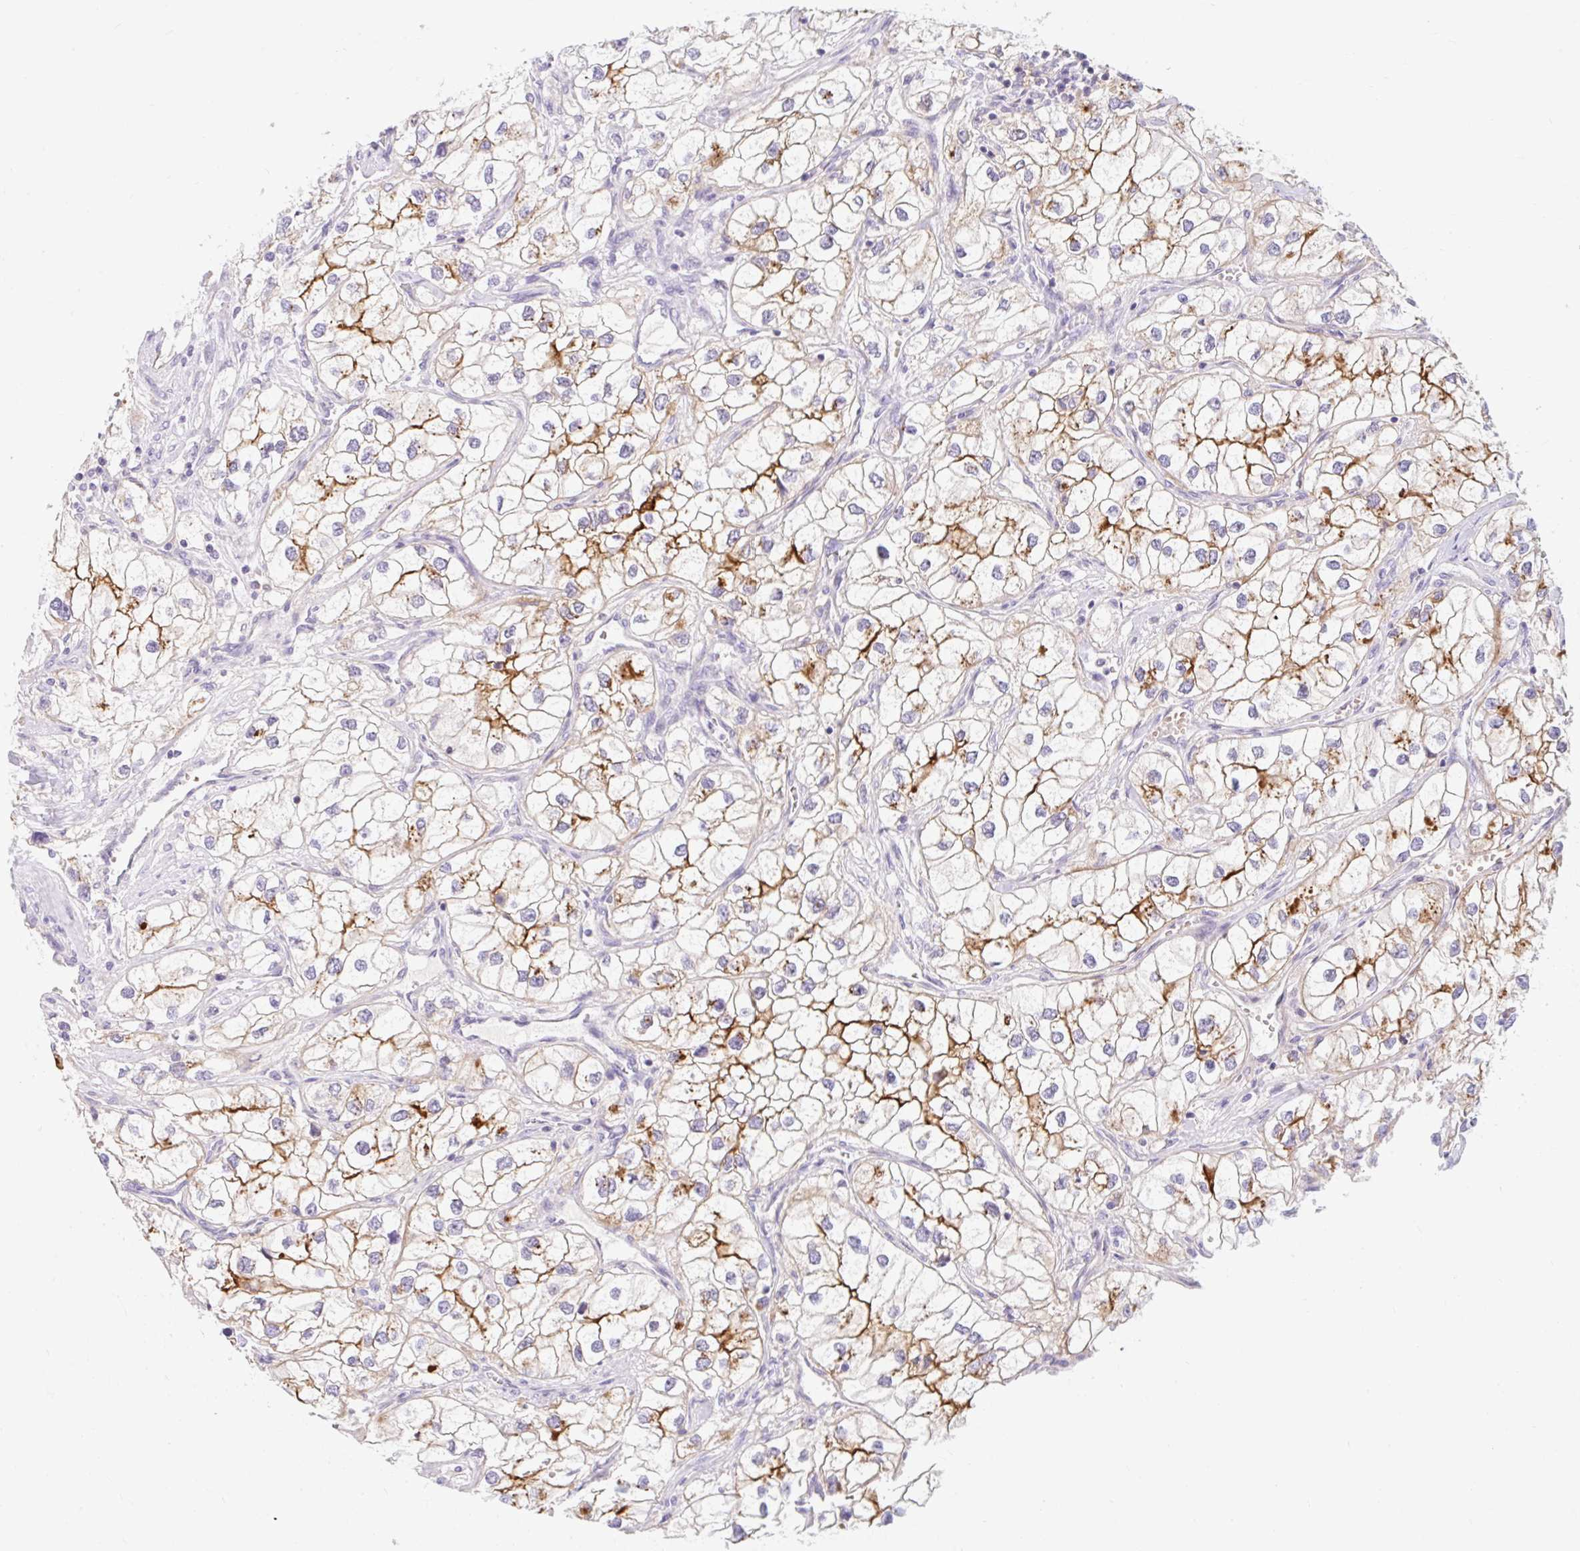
{"staining": {"intensity": "negative", "quantity": "none", "location": "none"}, "tissue": "renal cancer", "cell_type": "Tumor cells", "image_type": "cancer", "snomed": [{"axis": "morphology", "description": "Adenocarcinoma, NOS"}, {"axis": "topography", "description": "Kidney"}], "caption": "Immunohistochemistry of renal adenocarcinoma demonstrates no positivity in tumor cells.", "gene": "SLC28A1", "patient": {"sex": "male", "age": 59}}